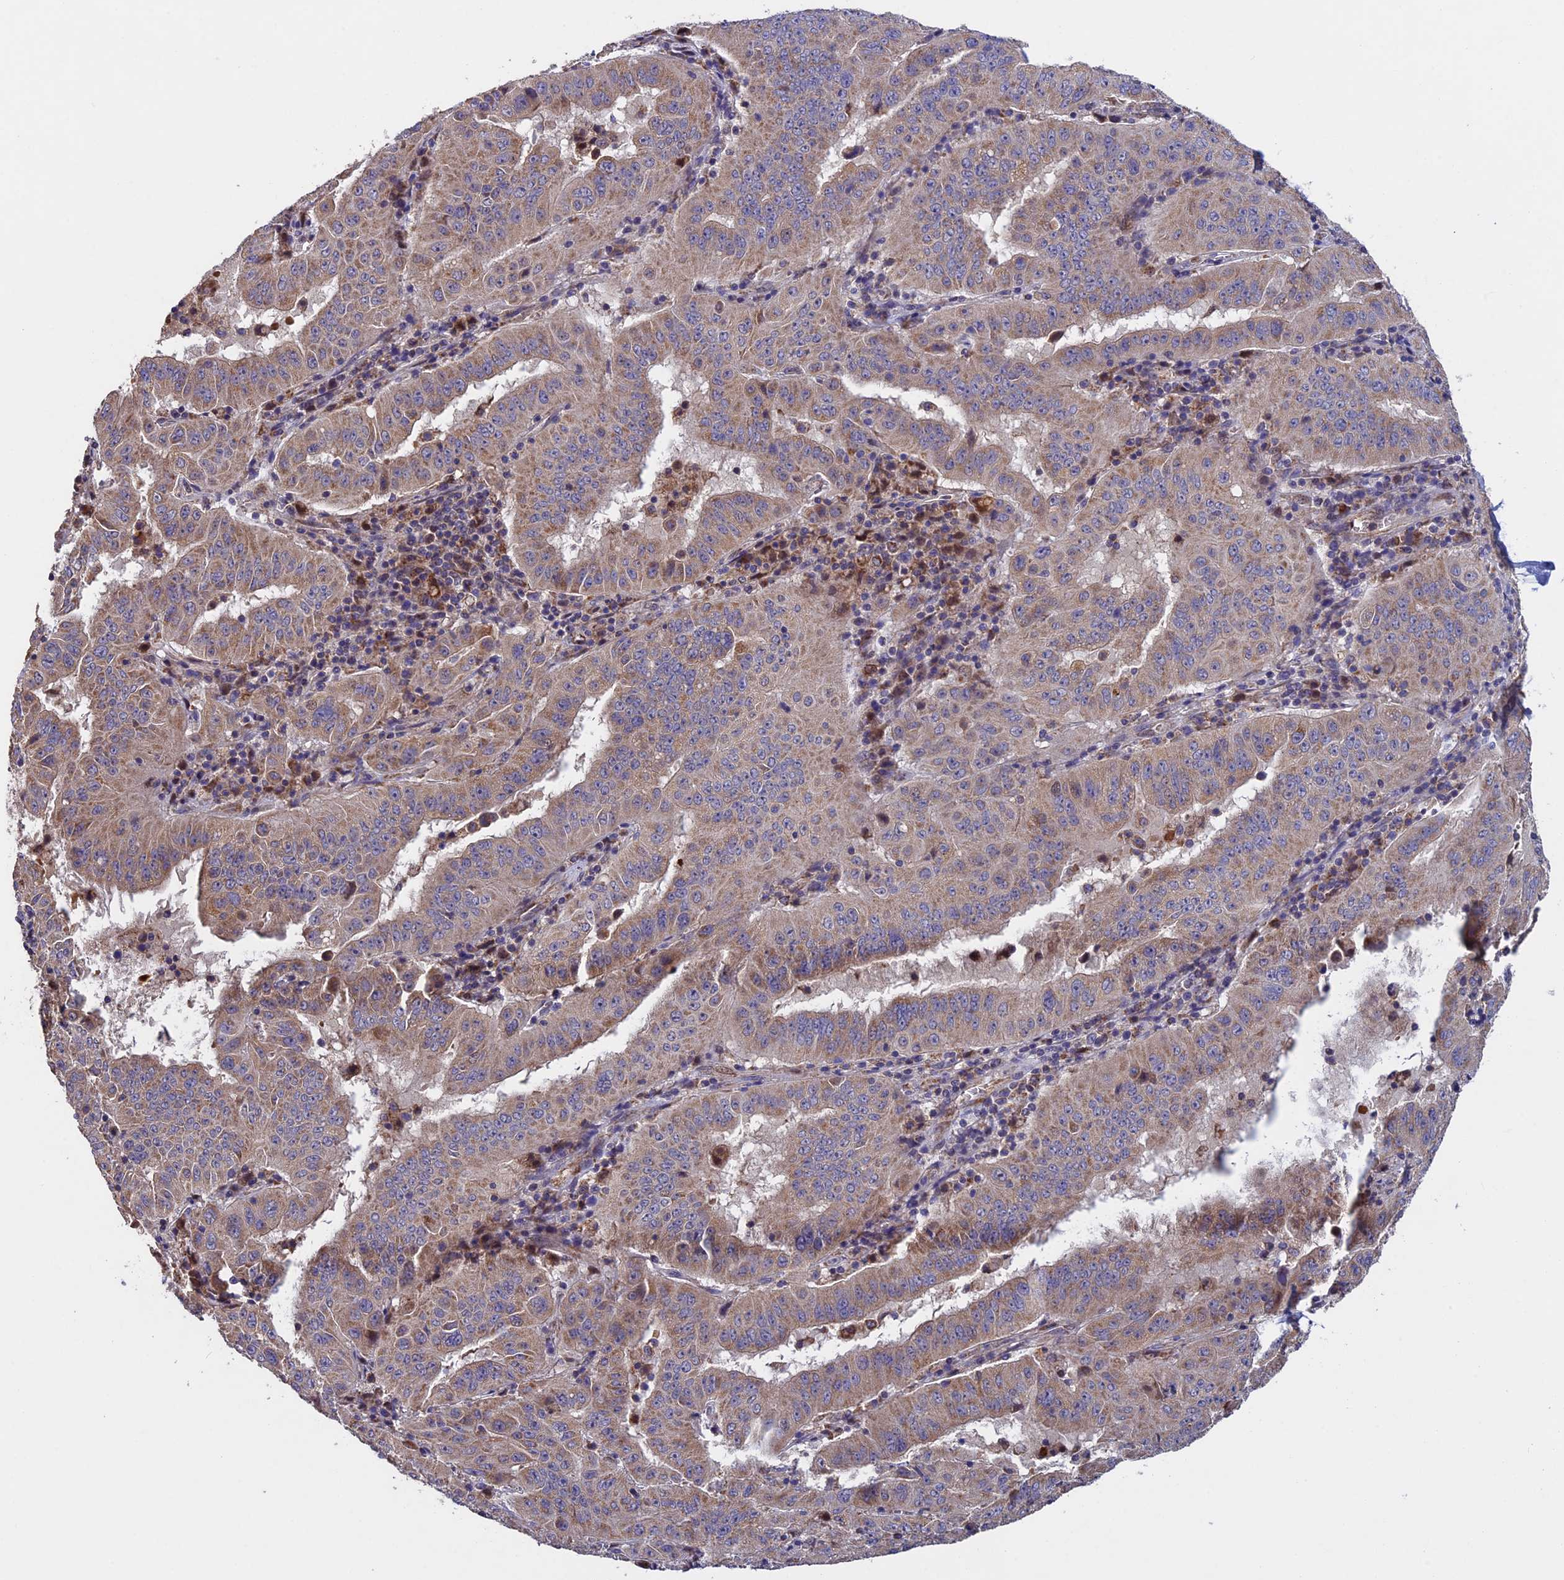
{"staining": {"intensity": "moderate", "quantity": "25%-75%", "location": "cytoplasmic/membranous"}, "tissue": "pancreatic cancer", "cell_type": "Tumor cells", "image_type": "cancer", "snomed": [{"axis": "morphology", "description": "Adenocarcinoma, NOS"}, {"axis": "topography", "description": "Pancreas"}], "caption": "Human pancreatic cancer (adenocarcinoma) stained with a protein marker reveals moderate staining in tumor cells.", "gene": "RNF17", "patient": {"sex": "male", "age": 63}}